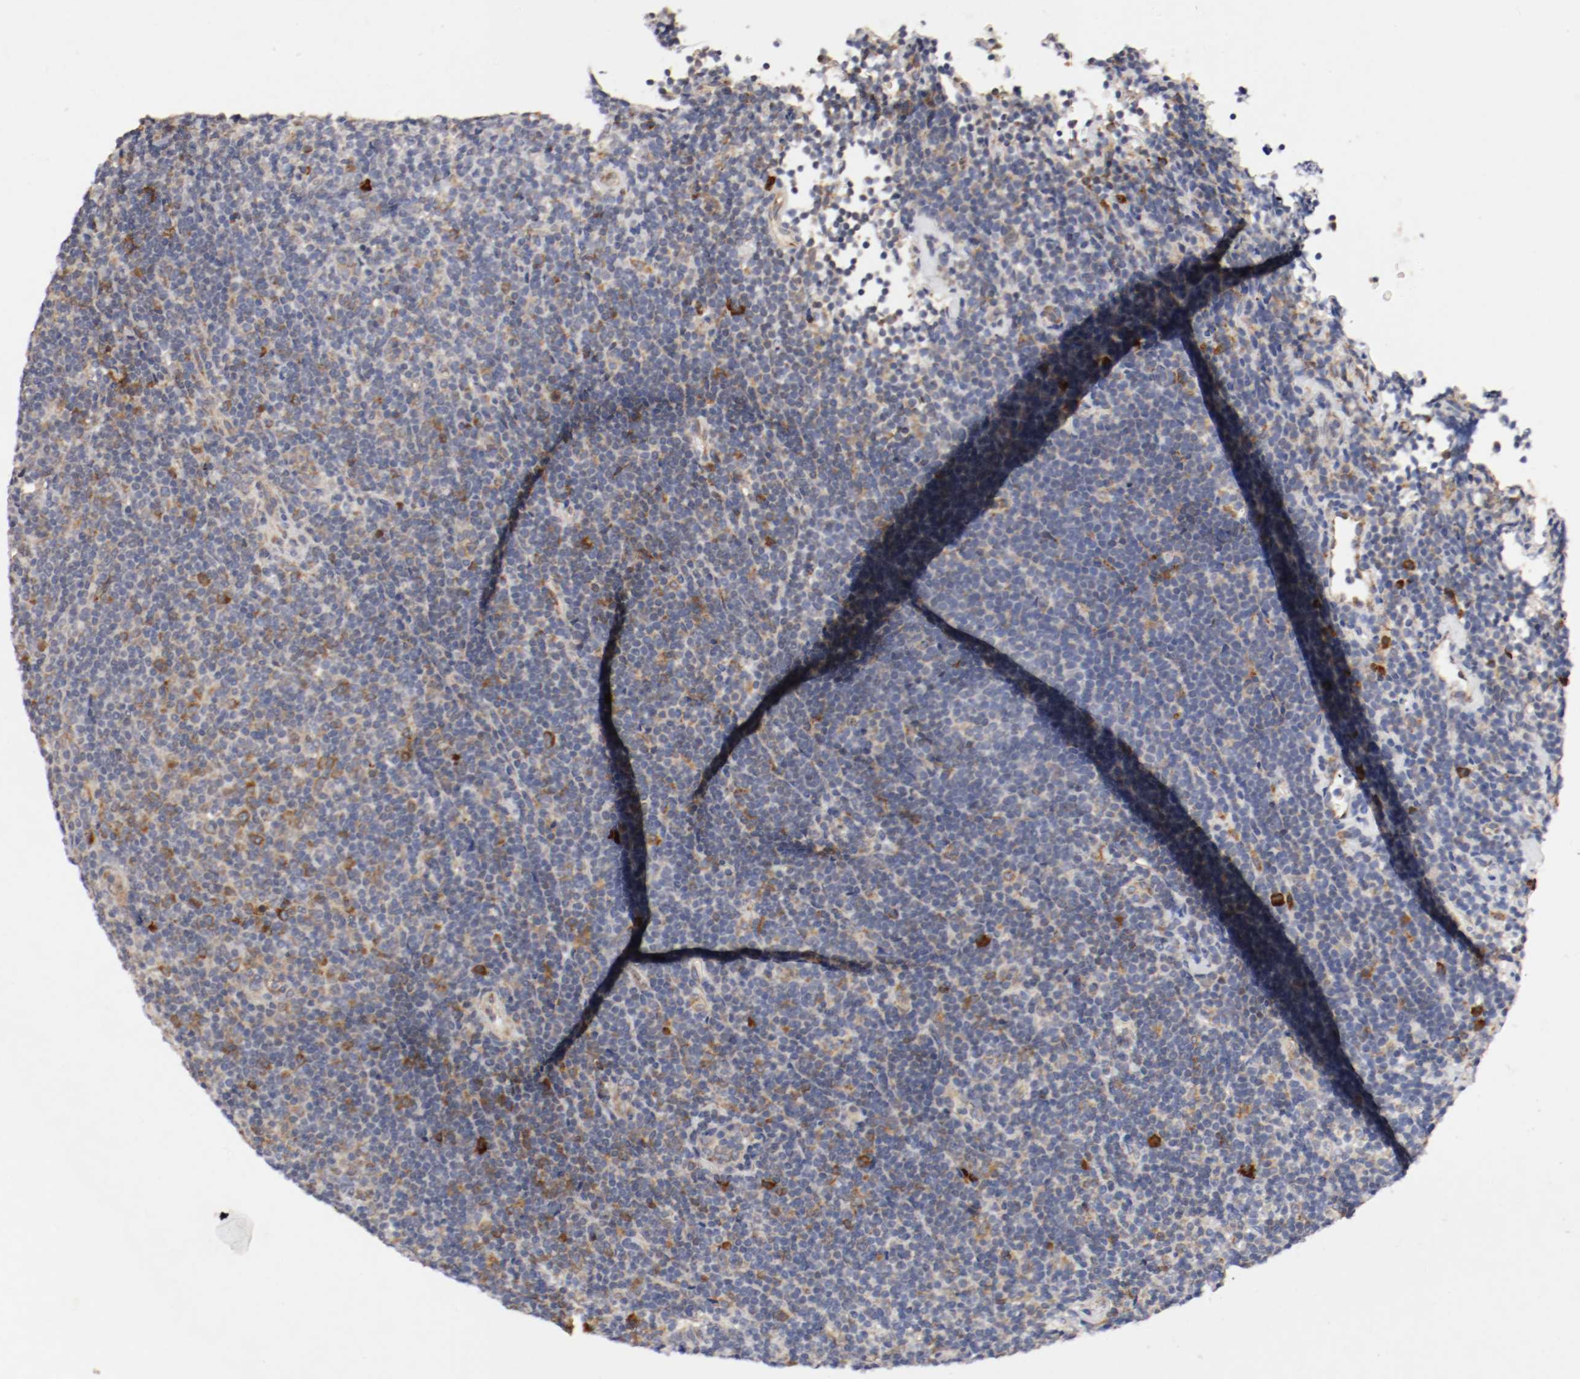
{"staining": {"intensity": "strong", "quantity": "25%-75%", "location": "cytoplasmic/membranous"}, "tissue": "lymphoma", "cell_type": "Tumor cells", "image_type": "cancer", "snomed": [{"axis": "morphology", "description": "Malignant lymphoma, non-Hodgkin's type, Low grade"}, {"axis": "topography", "description": "Lymph node"}], "caption": "High-power microscopy captured an IHC image of lymphoma, revealing strong cytoplasmic/membranous staining in approximately 25%-75% of tumor cells.", "gene": "TRAF2", "patient": {"sex": "male", "age": 70}}